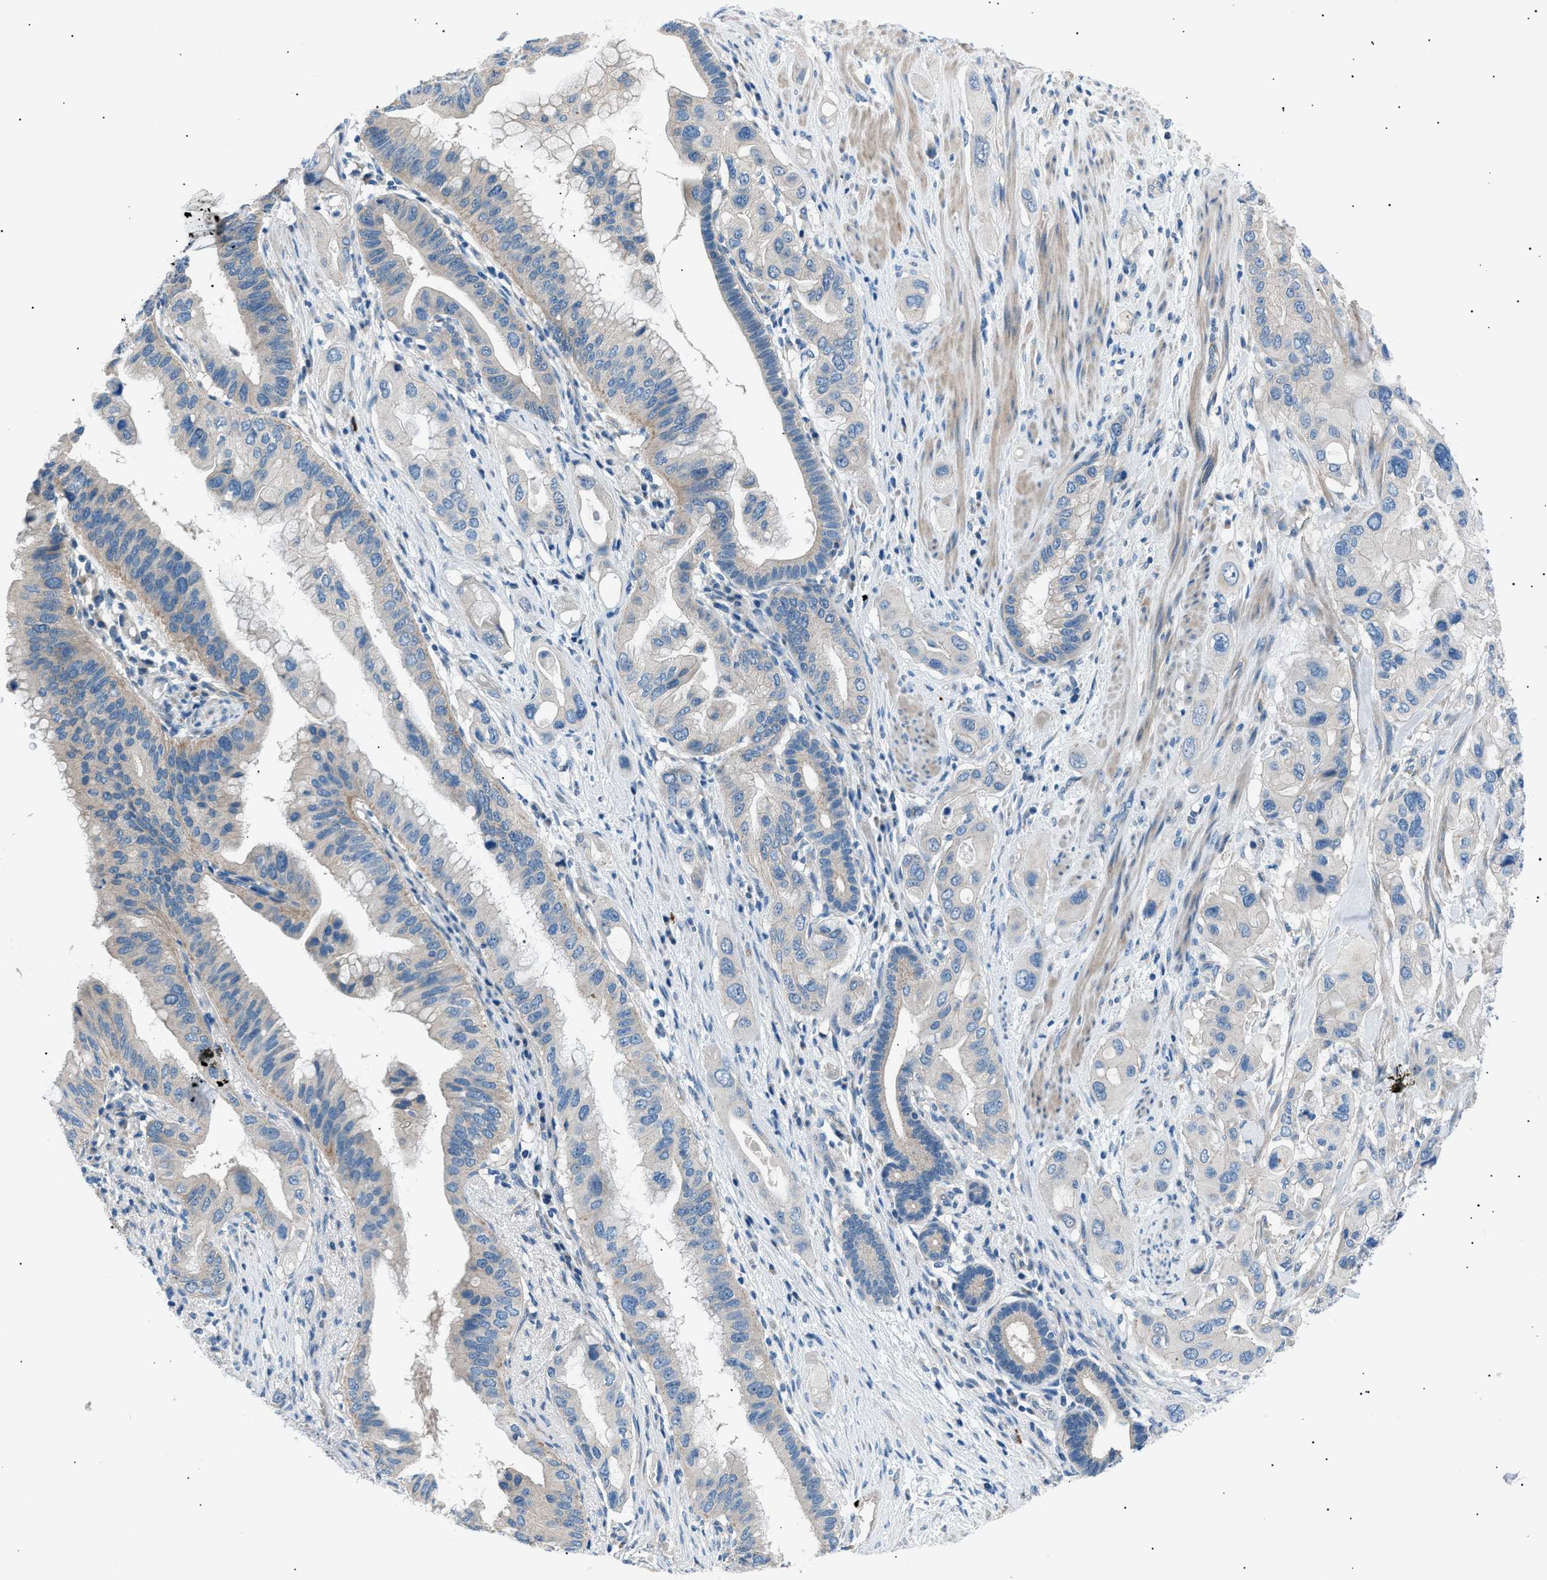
{"staining": {"intensity": "negative", "quantity": "none", "location": "none"}, "tissue": "pancreatic cancer", "cell_type": "Tumor cells", "image_type": "cancer", "snomed": [{"axis": "morphology", "description": "Adenocarcinoma, NOS"}, {"axis": "topography", "description": "Pancreas"}], "caption": "High magnification brightfield microscopy of pancreatic cancer (adenocarcinoma) stained with DAB (3,3'-diaminobenzidine) (brown) and counterstained with hematoxylin (blue): tumor cells show no significant staining.", "gene": "LRRC37B", "patient": {"sex": "female", "age": 56}}